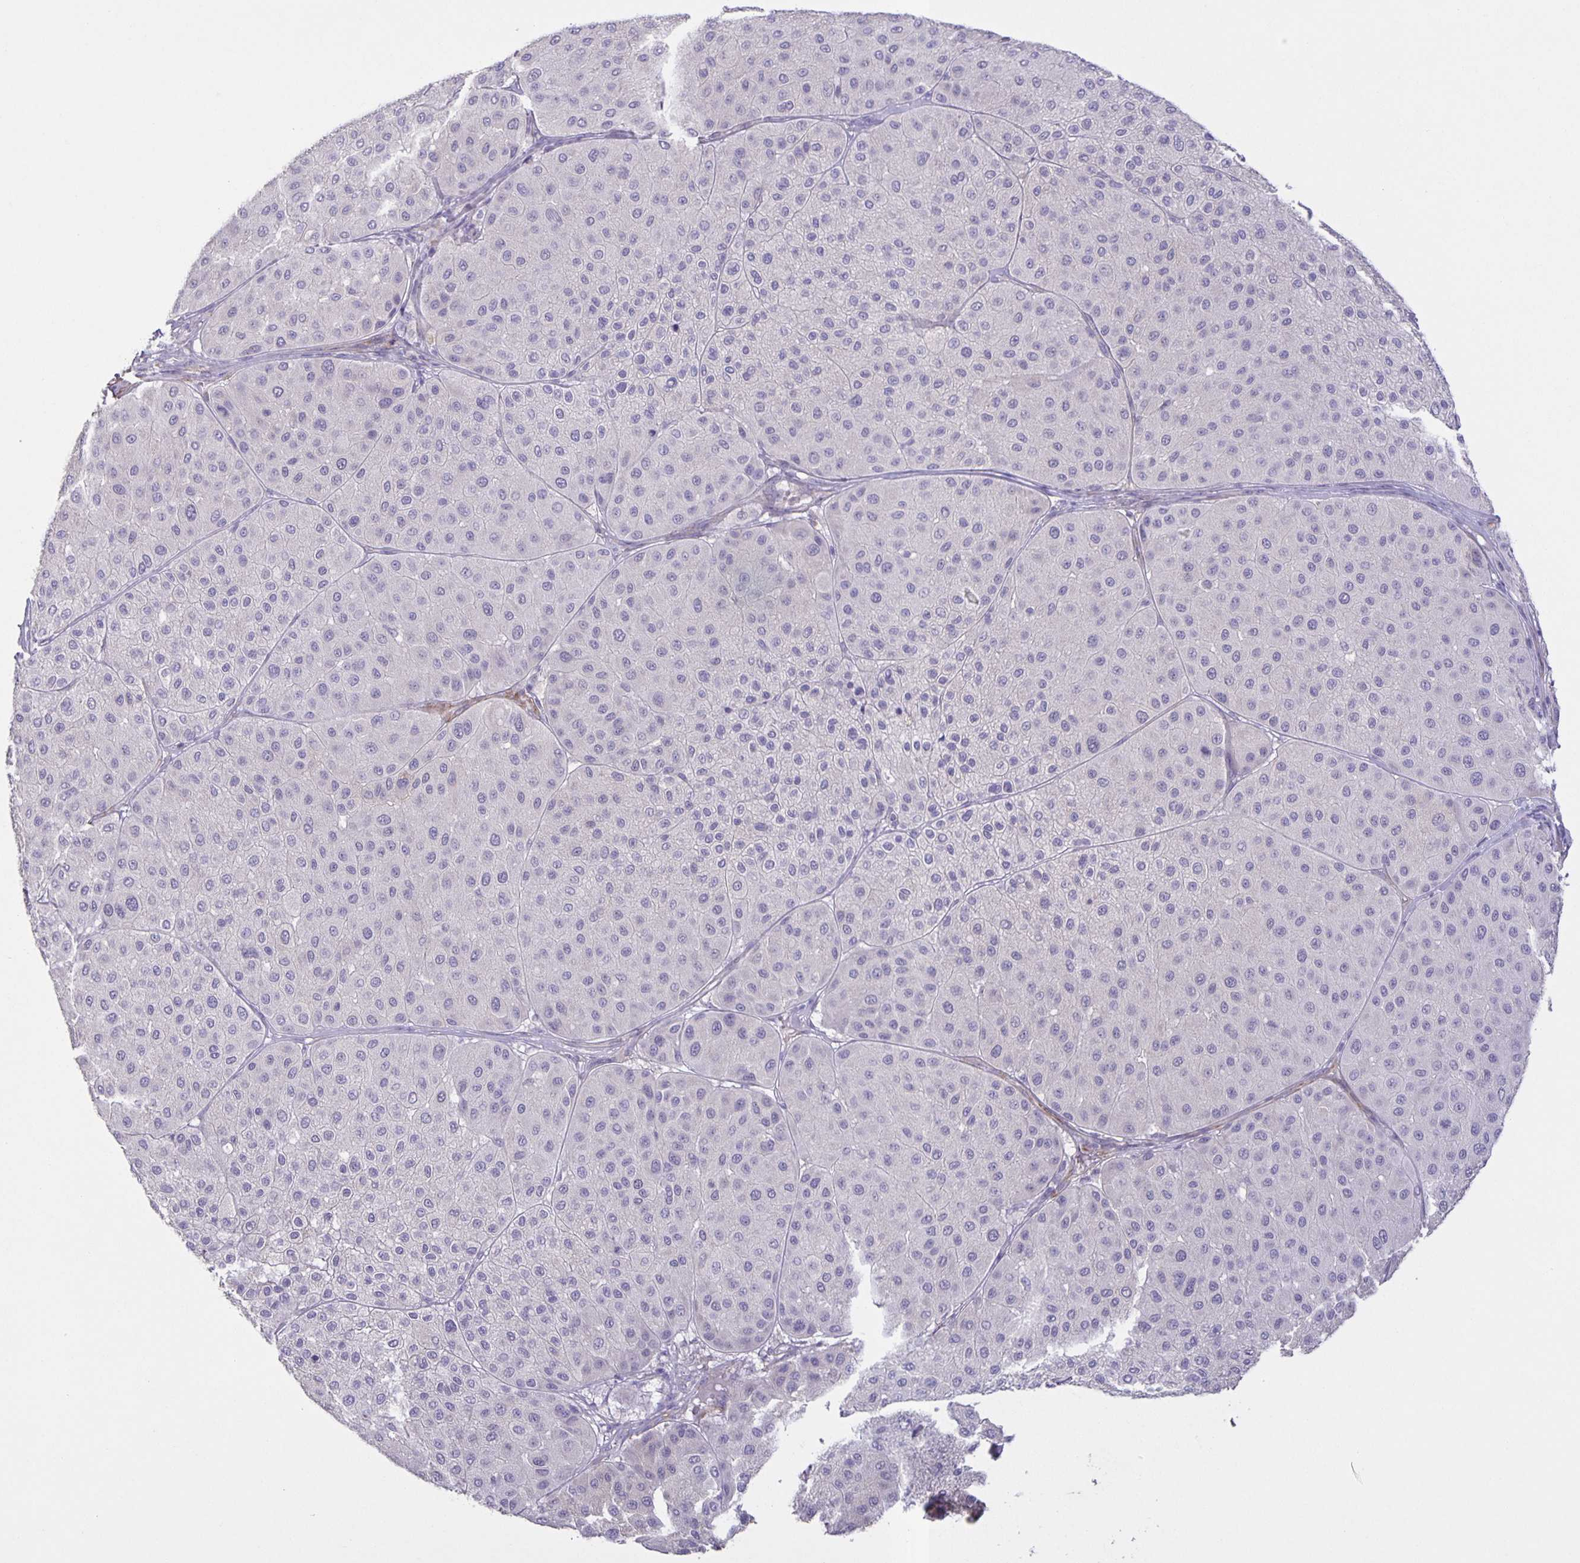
{"staining": {"intensity": "negative", "quantity": "none", "location": "none"}, "tissue": "melanoma", "cell_type": "Tumor cells", "image_type": "cancer", "snomed": [{"axis": "morphology", "description": "Malignant melanoma, Metastatic site"}, {"axis": "topography", "description": "Smooth muscle"}], "caption": "Histopathology image shows no significant protein expression in tumor cells of malignant melanoma (metastatic site).", "gene": "SRCIN1", "patient": {"sex": "male", "age": 41}}